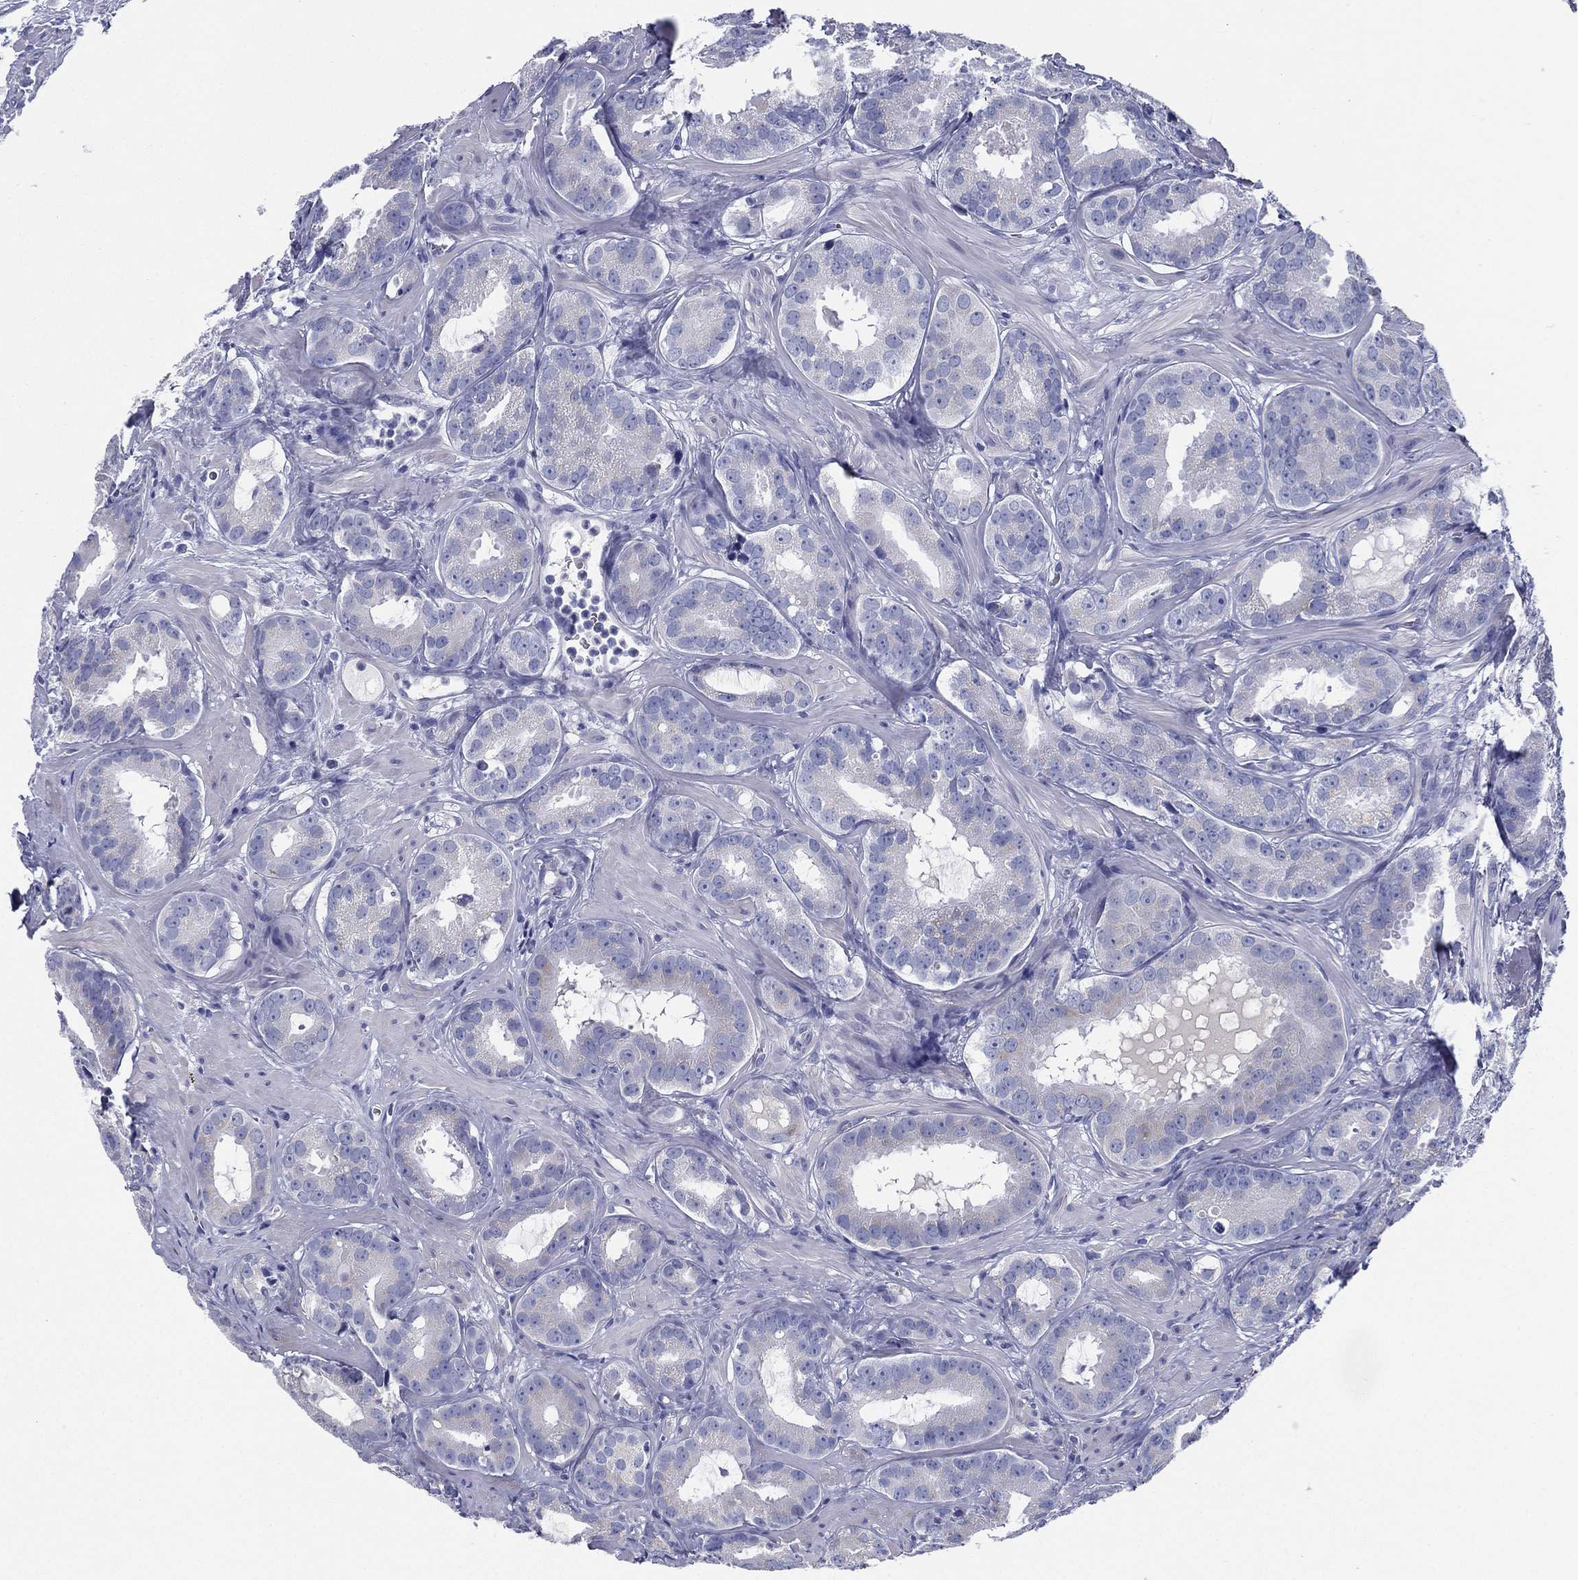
{"staining": {"intensity": "negative", "quantity": "none", "location": "none"}, "tissue": "prostate cancer", "cell_type": "Tumor cells", "image_type": "cancer", "snomed": [{"axis": "morphology", "description": "Adenocarcinoma, NOS"}, {"axis": "topography", "description": "Prostate"}], "caption": "High magnification brightfield microscopy of prostate cancer stained with DAB (brown) and counterstained with hematoxylin (blue): tumor cells show no significant expression.", "gene": "RSPH4A", "patient": {"sex": "male", "age": 69}}